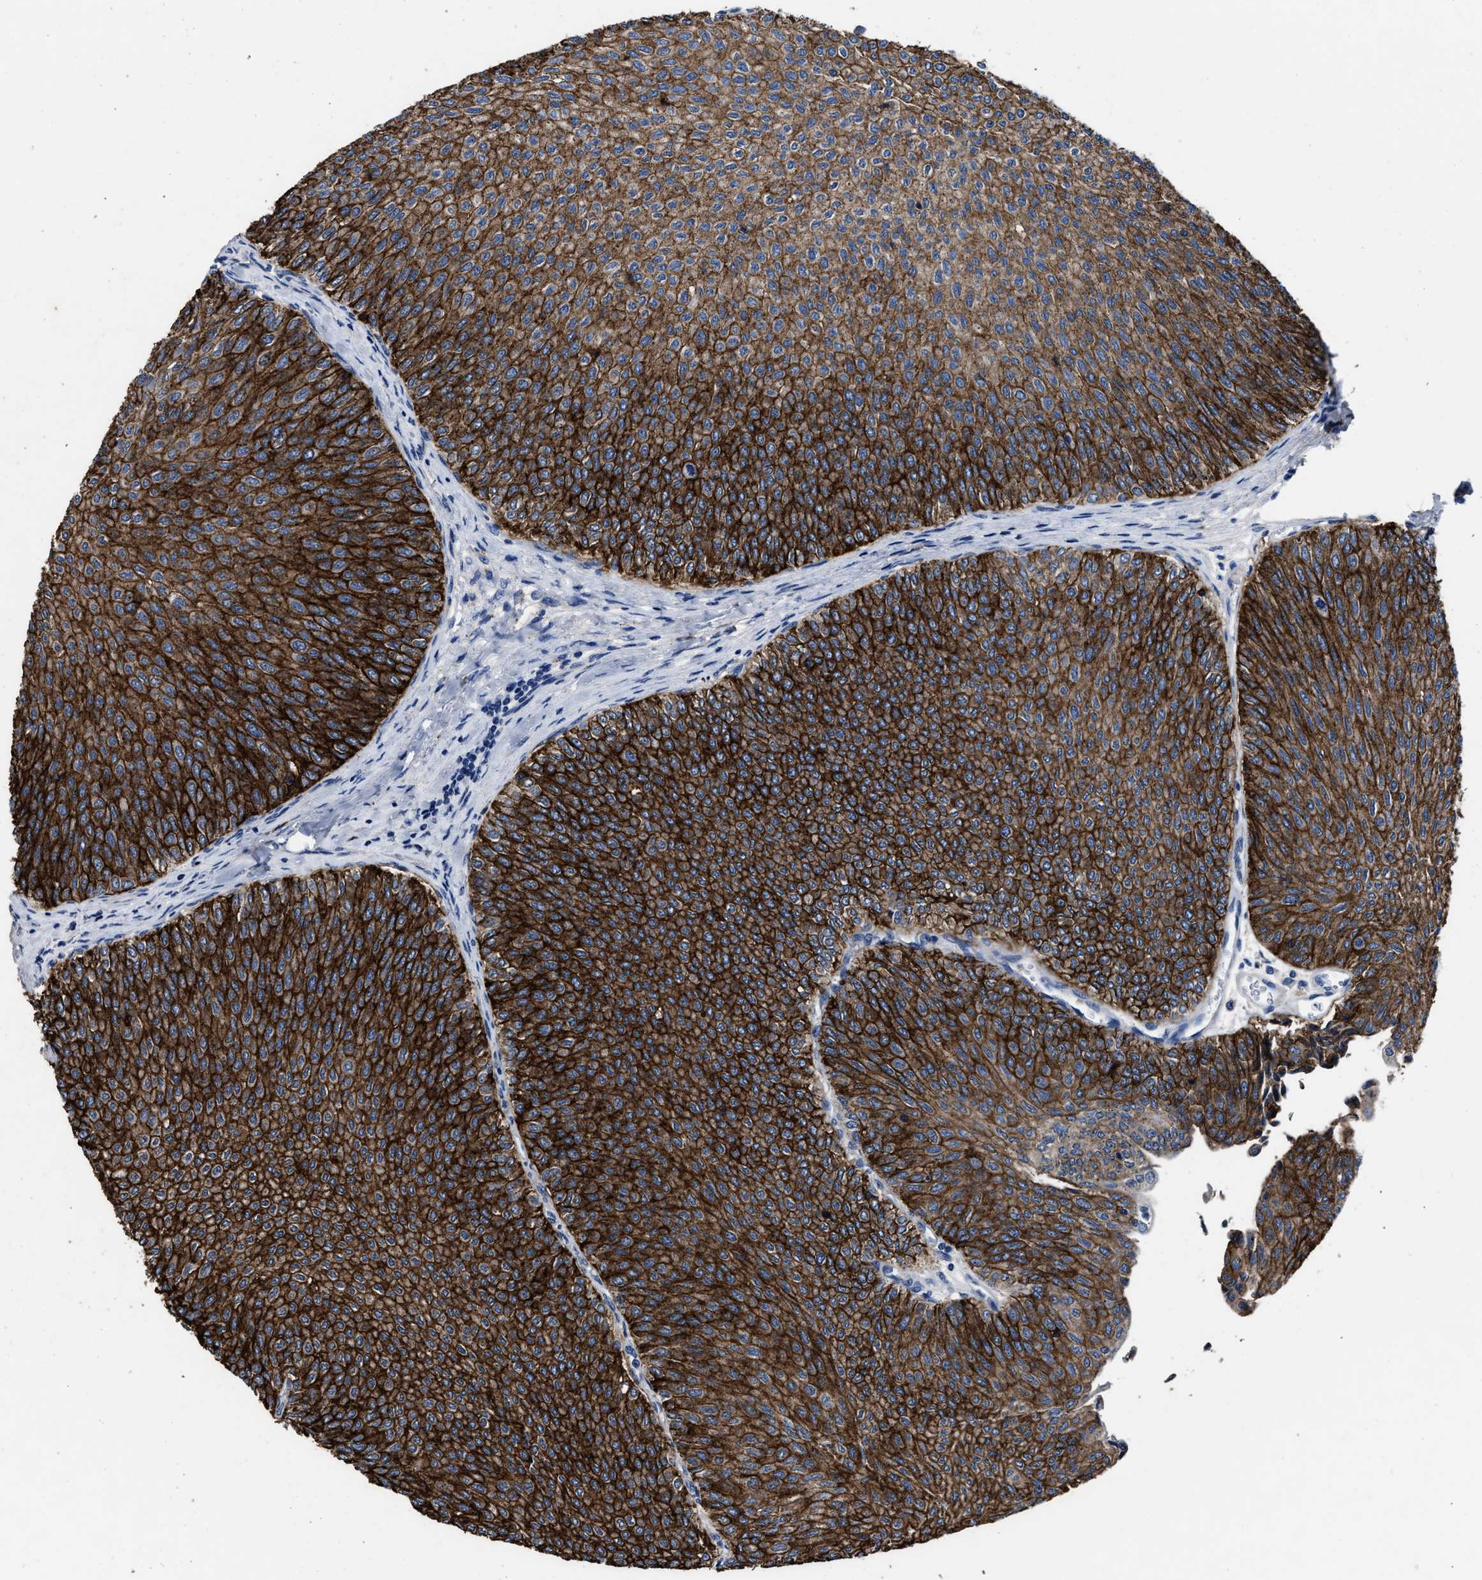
{"staining": {"intensity": "strong", "quantity": ">75%", "location": "cytoplasmic/membranous"}, "tissue": "urothelial cancer", "cell_type": "Tumor cells", "image_type": "cancer", "snomed": [{"axis": "morphology", "description": "Urothelial carcinoma, Low grade"}, {"axis": "topography", "description": "Urinary bladder"}], "caption": "DAB (3,3'-diaminobenzidine) immunohistochemical staining of human low-grade urothelial carcinoma displays strong cytoplasmic/membranous protein staining in approximately >75% of tumor cells.", "gene": "UBR4", "patient": {"sex": "male", "age": 78}}